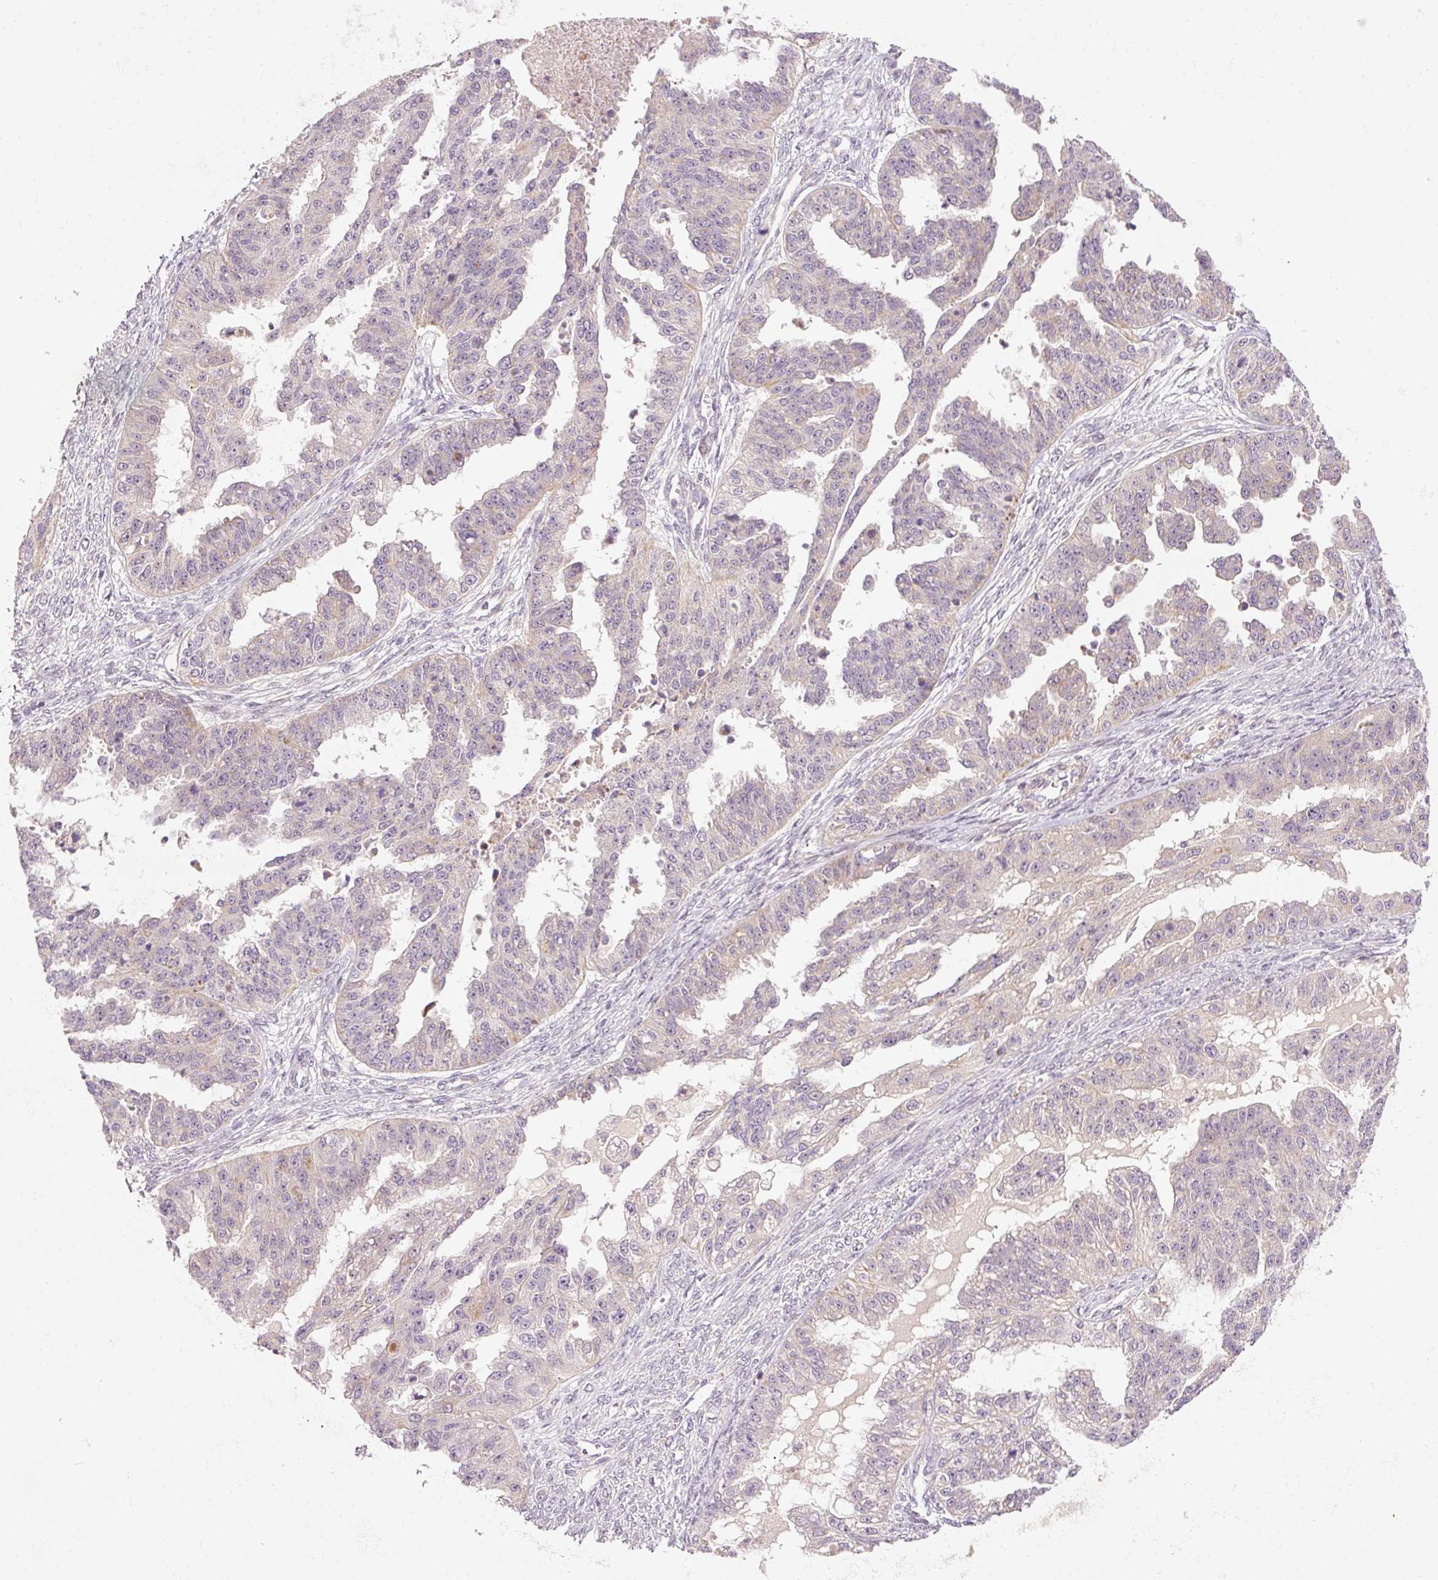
{"staining": {"intensity": "negative", "quantity": "none", "location": "none"}, "tissue": "ovarian cancer", "cell_type": "Tumor cells", "image_type": "cancer", "snomed": [{"axis": "morphology", "description": "Cystadenocarcinoma, serous, NOS"}, {"axis": "topography", "description": "Ovary"}], "caption": "Ovarian cancer (serous cystadenocarcinoma) stained for a protein using immunohistochemistry demonstrates no staining tumor cells.", "gene": "SLC29A3", "patient": {"sex": "female", "age": 58}}